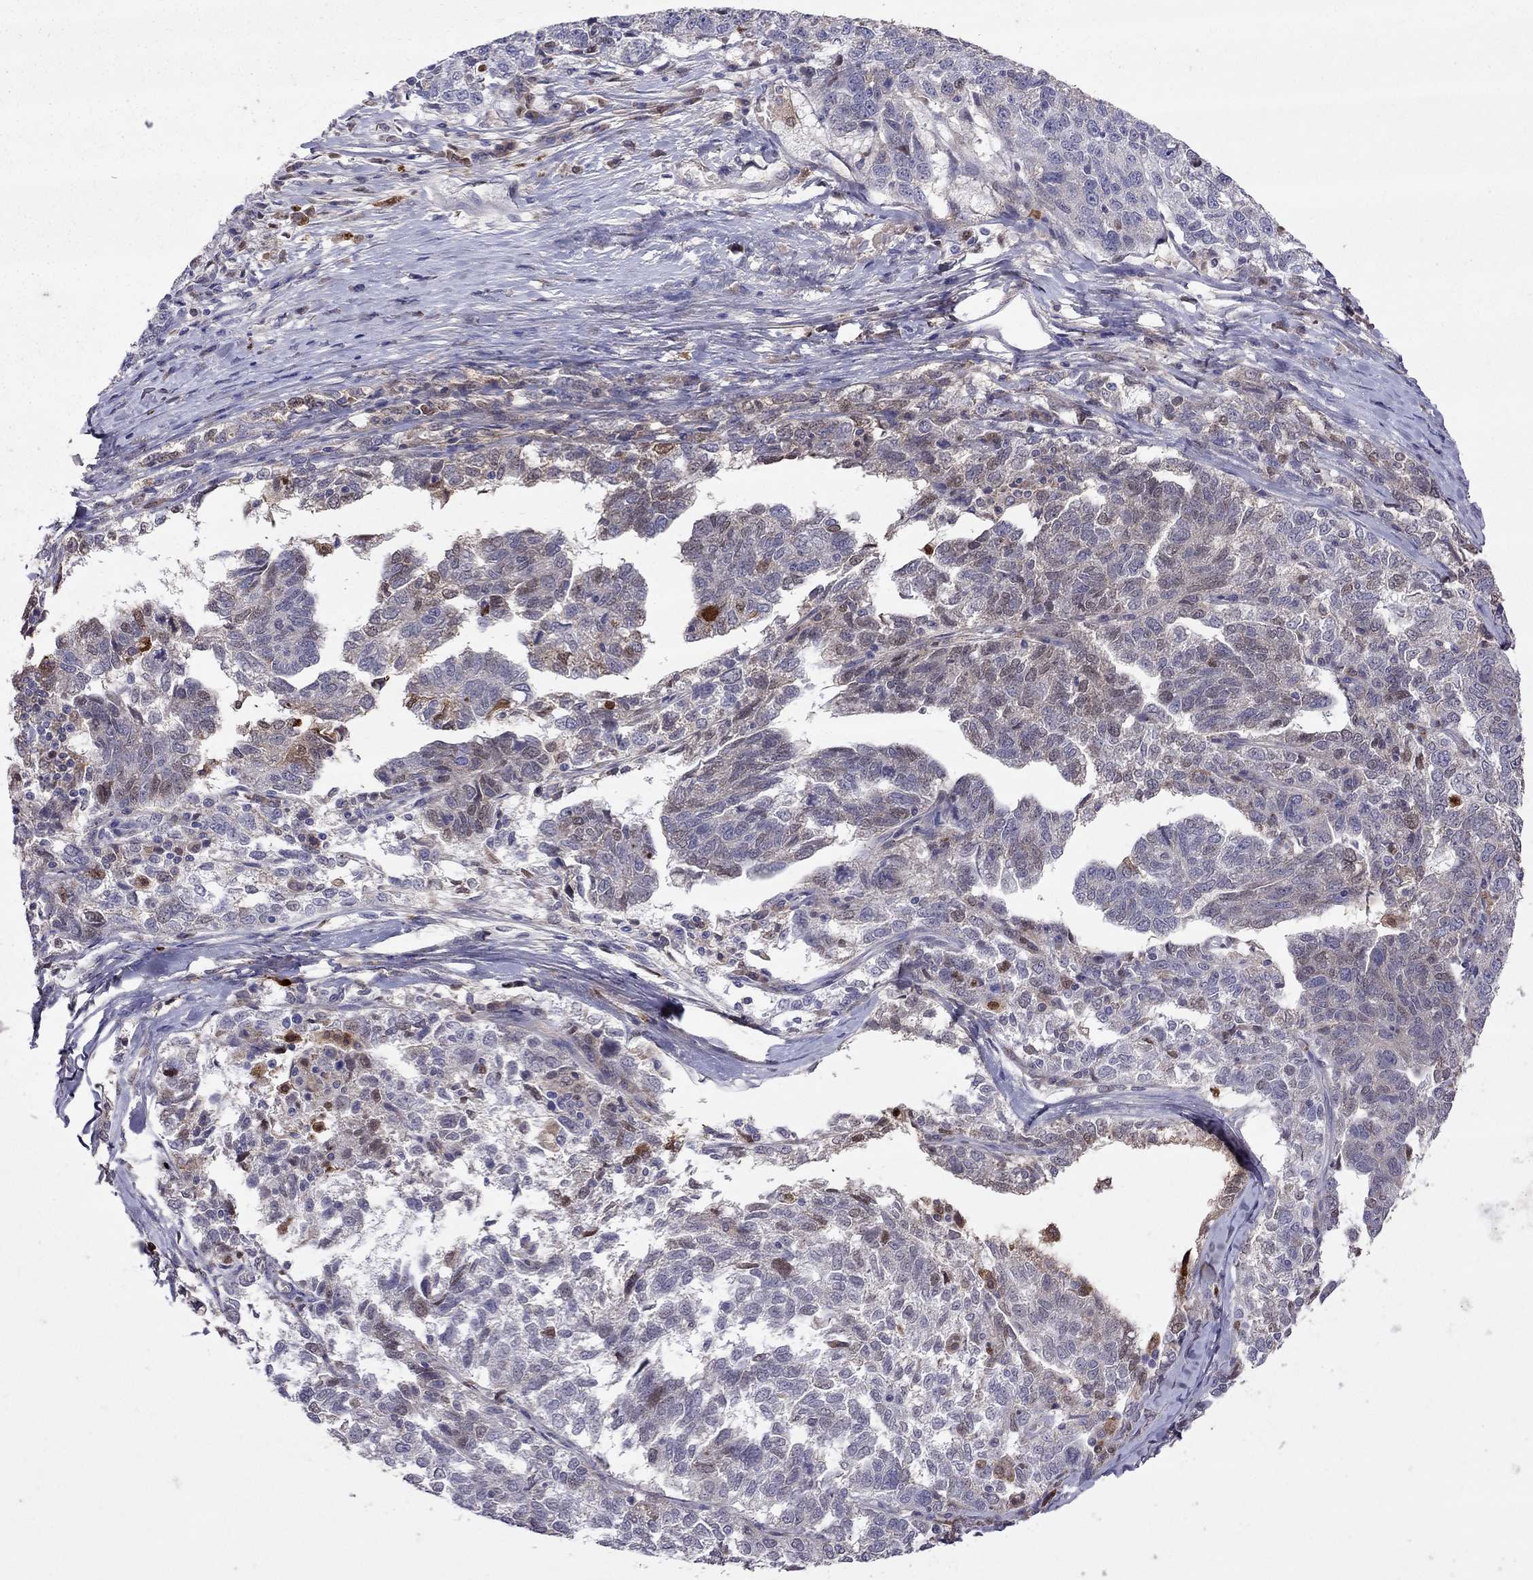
{"staining": {"intensity": "negative", "quantity": "none", "location": "none"}, "tissue": "ovarian cancer", "cell_type": "Tumor cells", "image_type": "cancer", "snomed": [{"axis": "morphology", "description": "Cystadenocarcinoma, serous, NOS"}, {"axis": "topography", "description": "Ovary"}], "caption": "Ovarian cancer was stained to show a protein in brown. There is no significant expression in tumor cells.", "gene": "SERPINA3", "patient": {"sex": "female", "age": 71}}